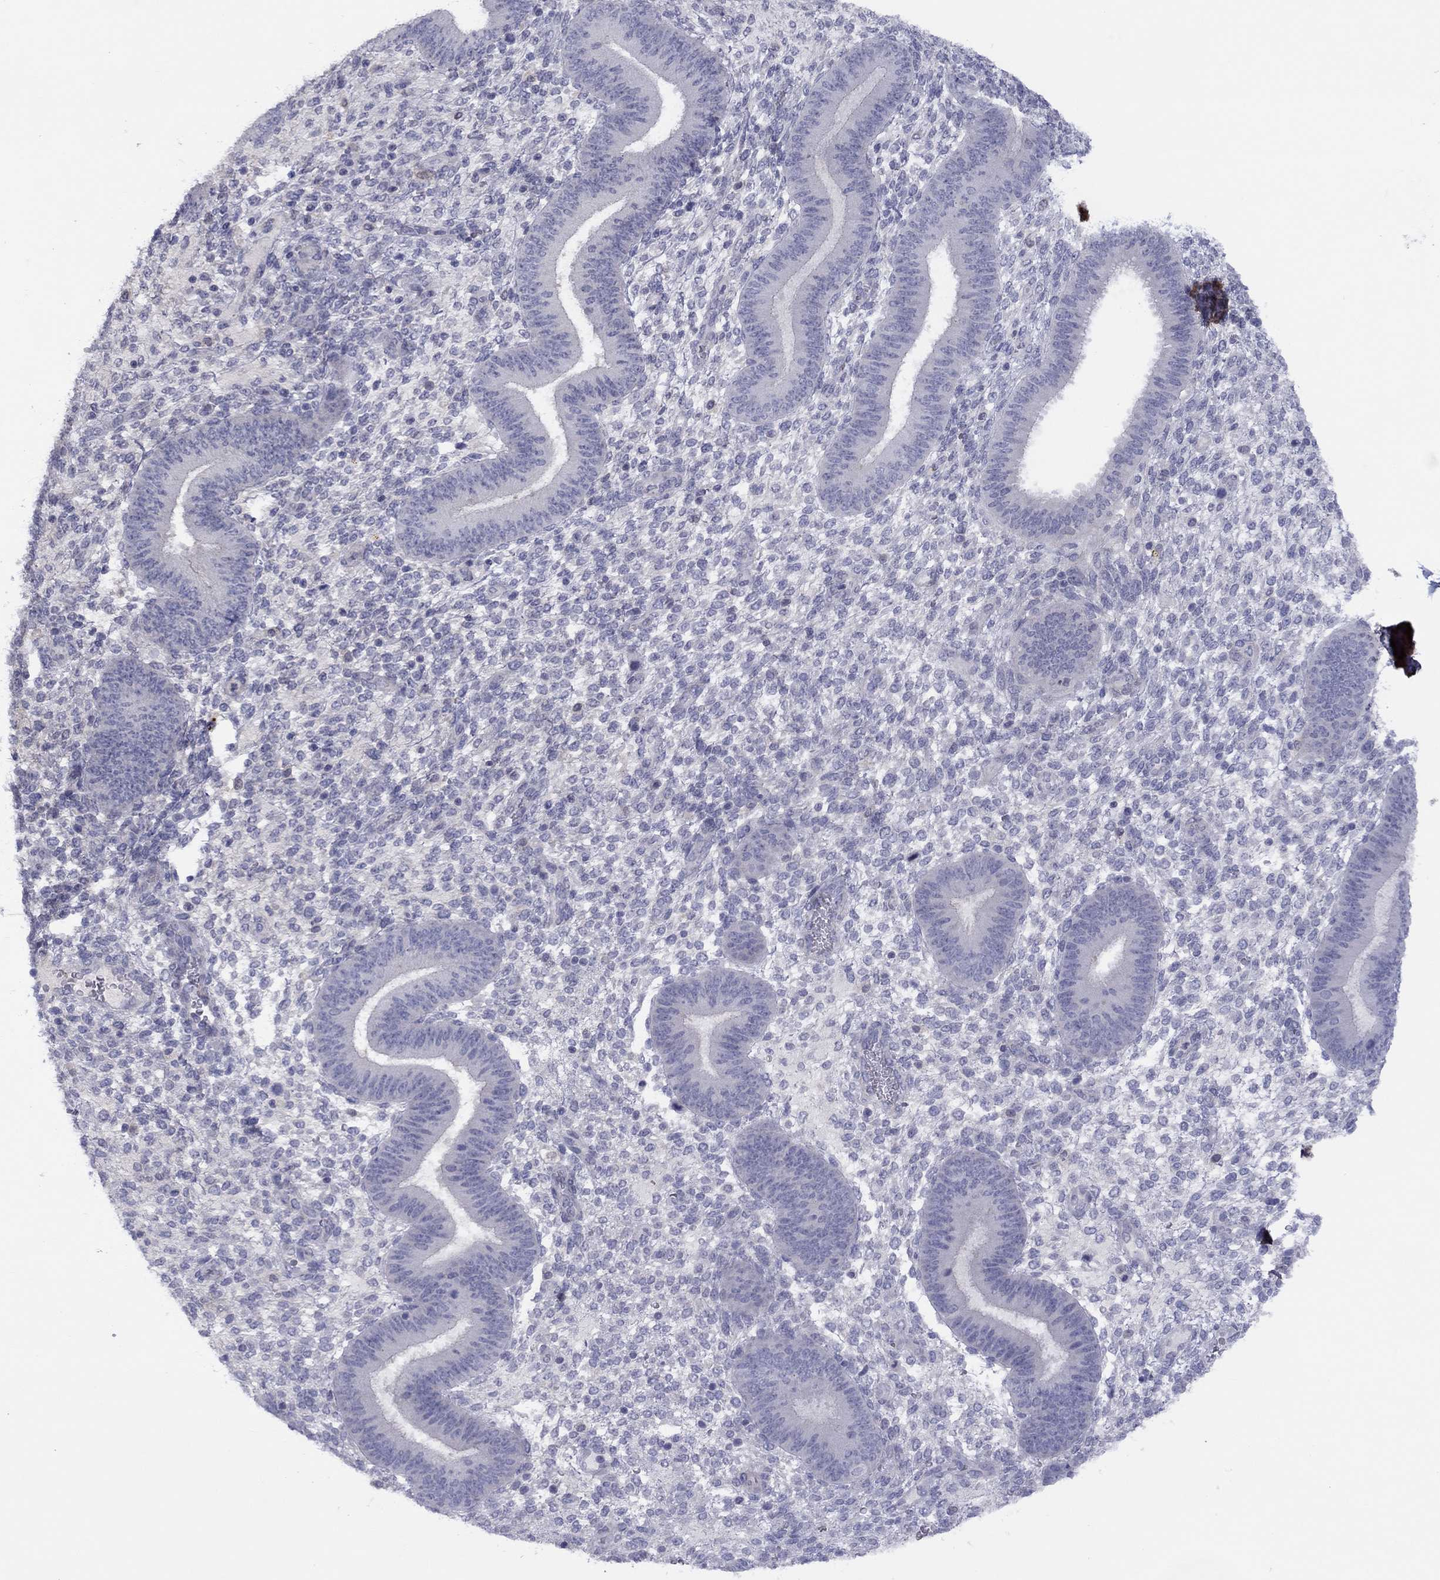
{"staining": {"intensity": "negative", "quantity": "none", "location": "none"}, "tissue": "endometrium", "cell_type": "Cells in endometrial stroma", "image_type": "normal", "snomed": [{"axis": "morphology", "description": "Normal tissue, NOS"}, {"axis": "topography", "description": "Endometrium"}], "caption": "Immunohistochemical staining of unremarkable human endometrium shows no significant positivity in cells in endometrial stroma.", "gene": "CYP2B6", "patient": {"sex": "female", "age": 39}}